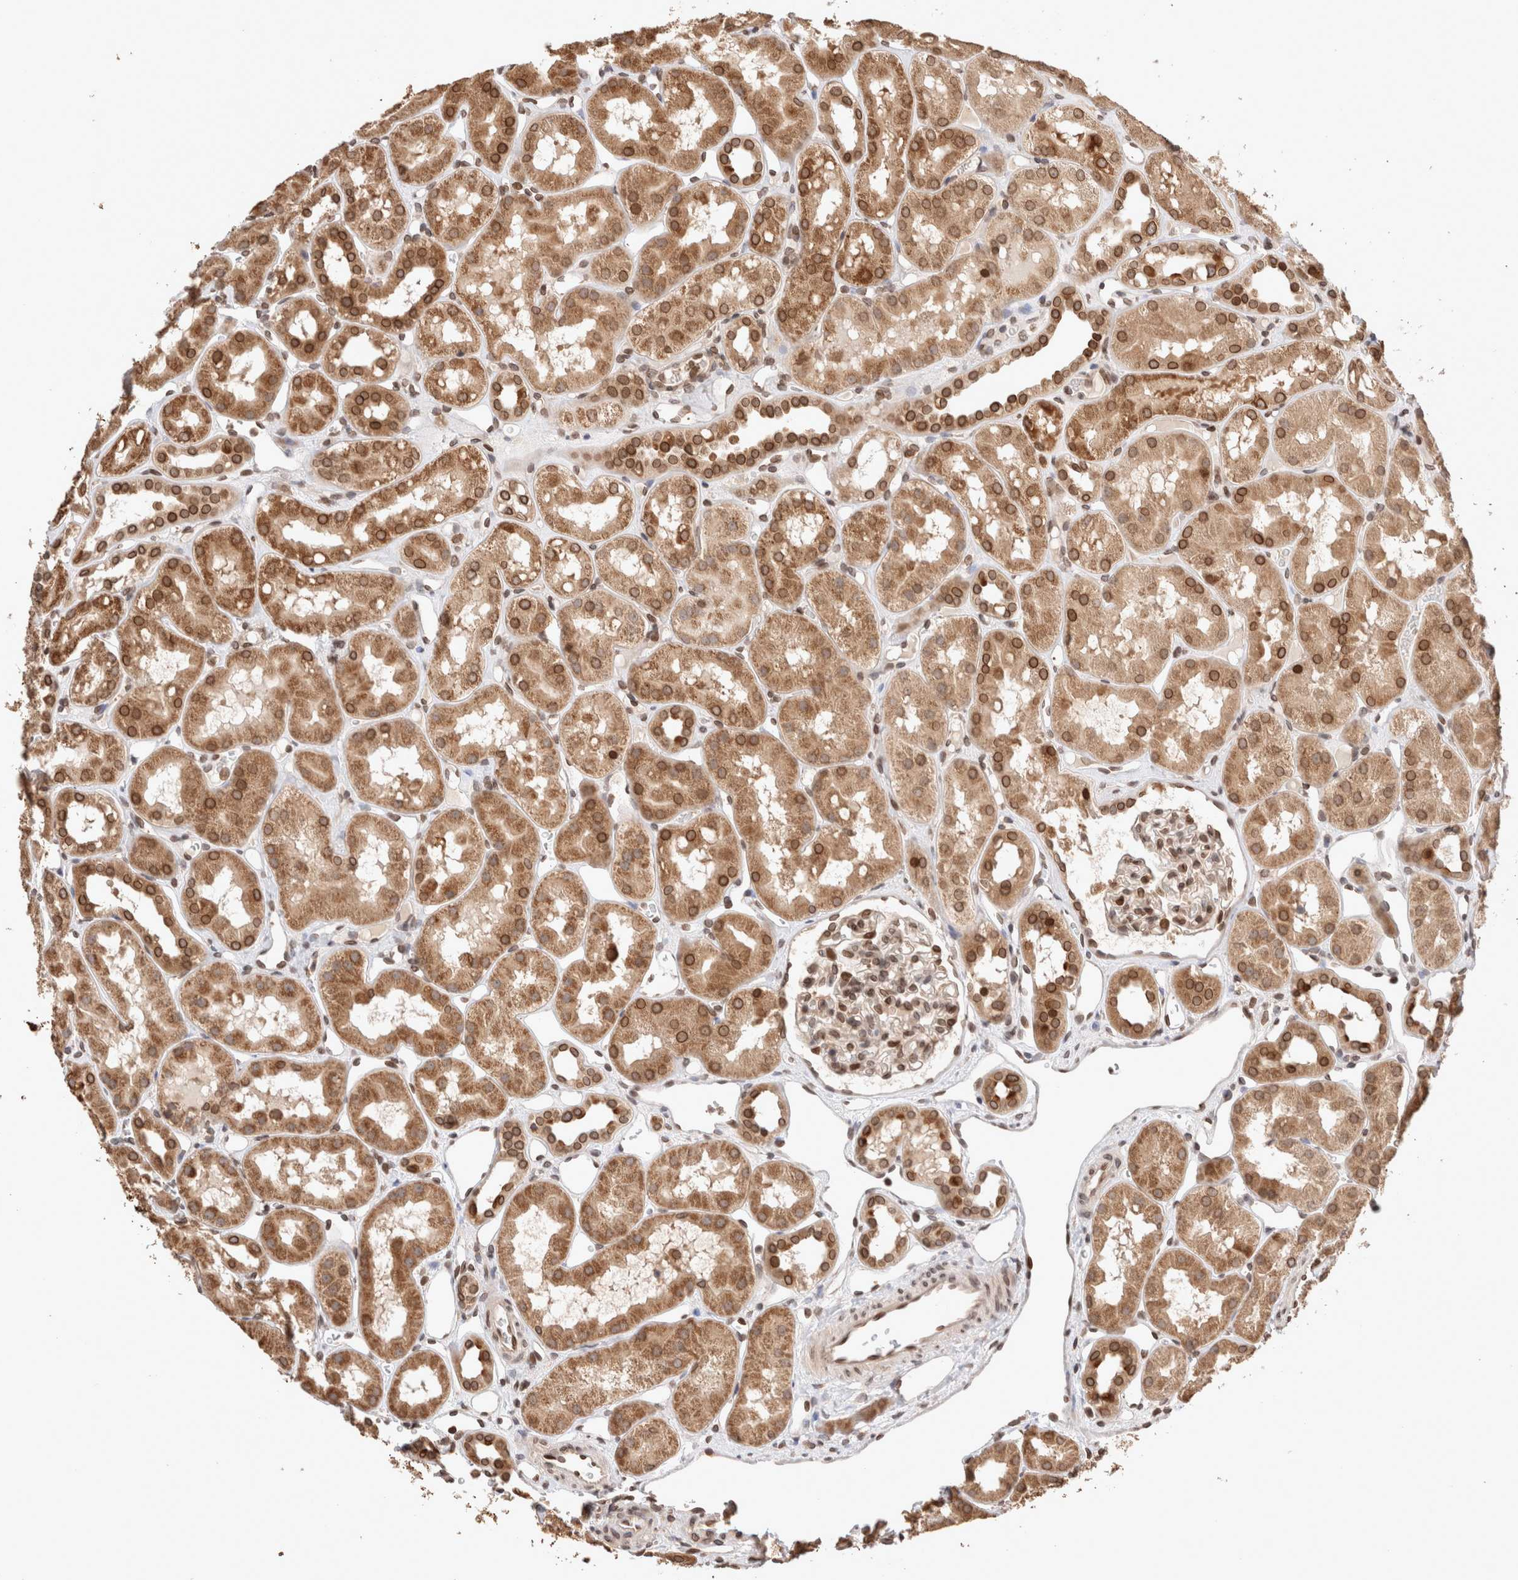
{"staining": {"intensity": "moderate", "quantity": ">75%", "location": "nuclear"}, "tissue": "kidney", "cell_type": "Cells in glomeruli", "image_type": "normal", "snomed": [{"axis": "morphology", "description": "Normal tissue, NOS"}, {"axis": "topography", "description": "Kidney"}], "caption": "High-magnification brightfield microscopy of unremarkable kidney stained with DAB (3,3'-diaminobenzidine) (brown) and counterstained with hematoxylin (blue). cells in glomeruli exhibit moderate nuclear positivity is identified in about>75% of cells. The protein is stained brown, and the nuclei are stained in blue (DAB IHC with brightfield microscopy, high magnification).", "gene": "TPR", "patient": {"sex": "male", "age": 16}}